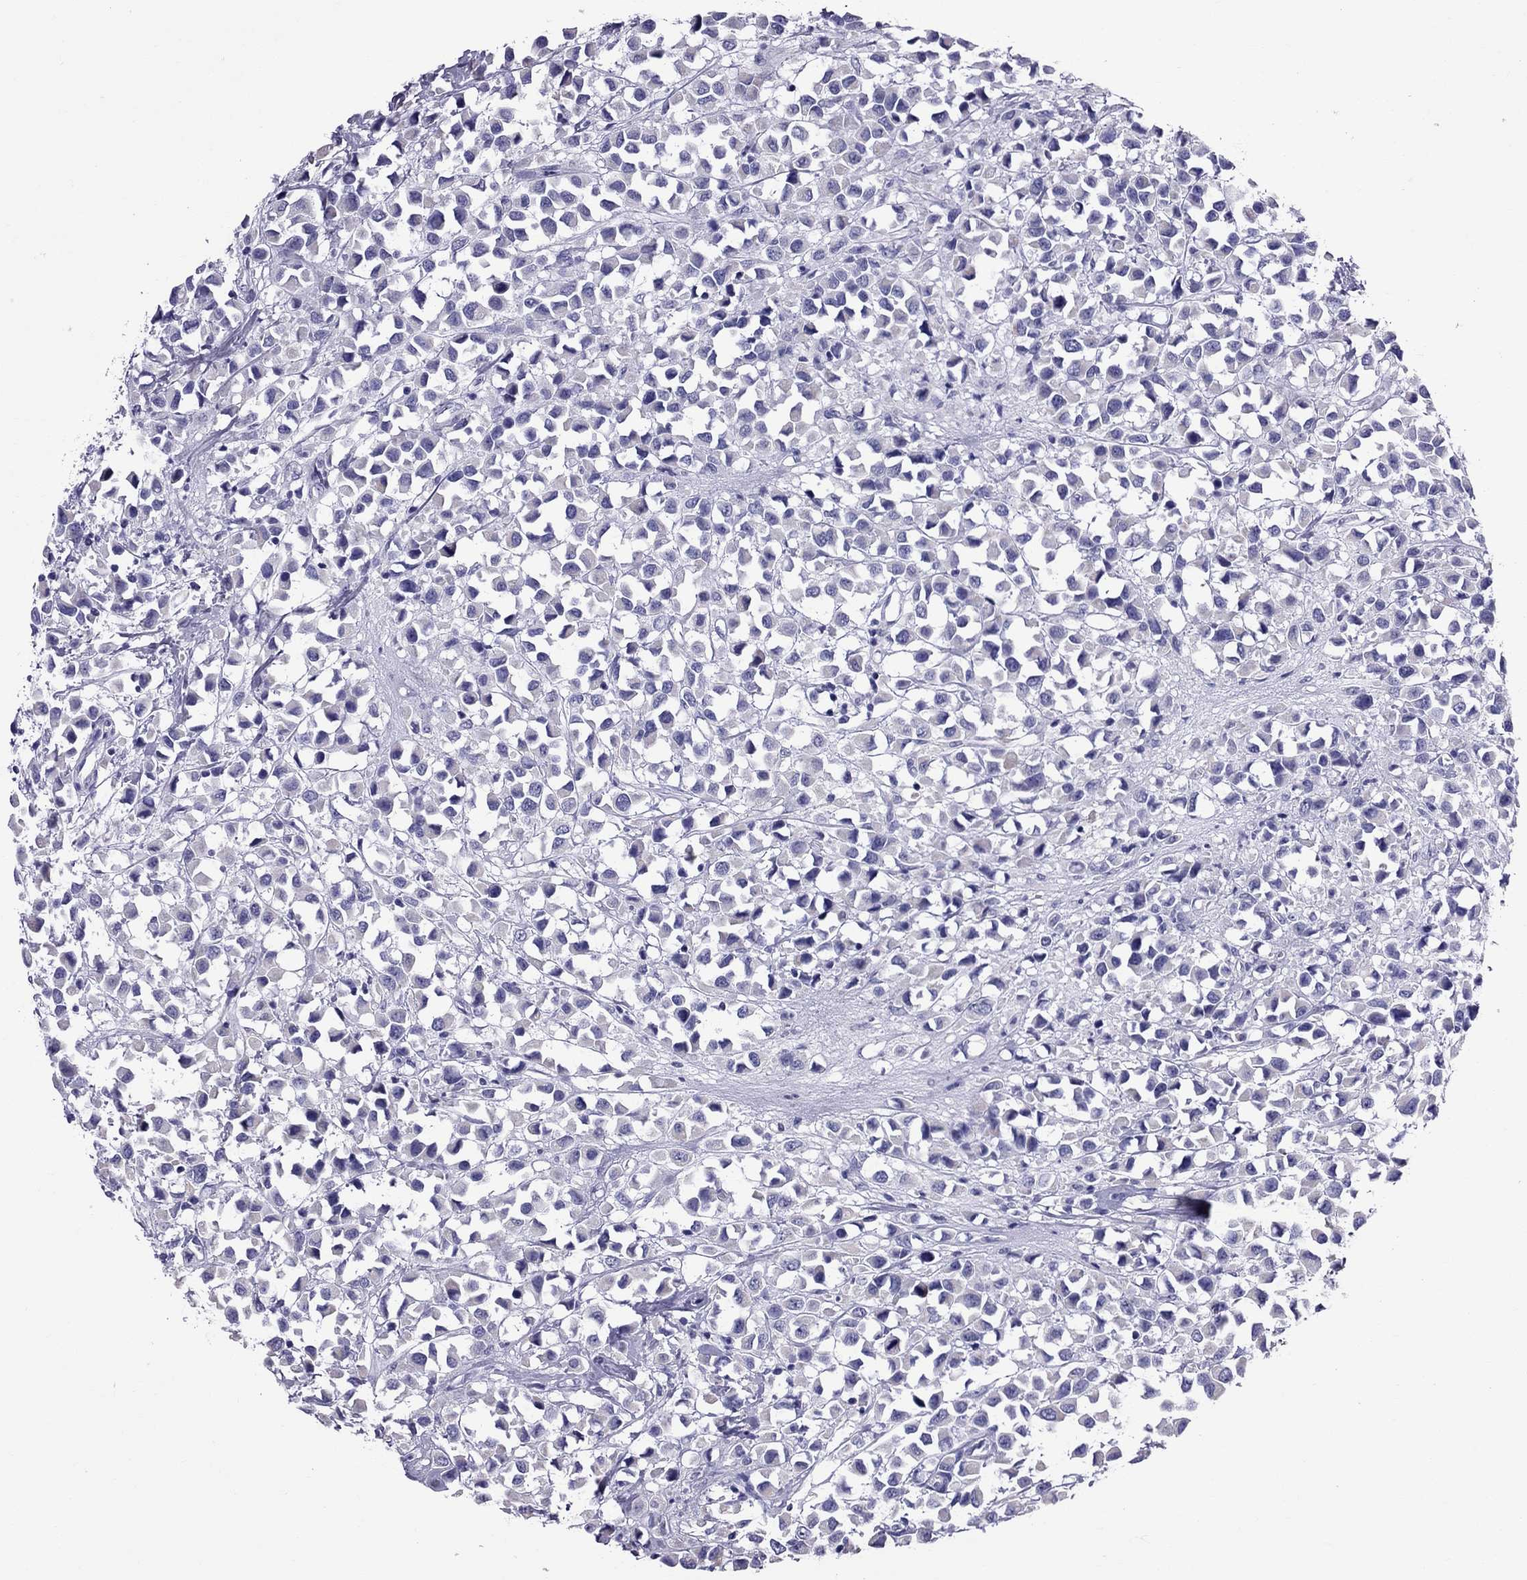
{"staining": {"intensity": "negative", "quantity": "none", "location": "none"}, "tissue": "breast cancer", "cell_type": "Tumor cells", "image_type": "cancer", "snomed": [{"axis": "morphology", "description": "Duct carcinoma"}, {"axis": "topography", "description": "Breast"}], "caption": "Immunohistochemistry of invasive ductal carcinoma (breast) exhibits no positivity in tumor cells.", "gene": "TTLL13", "patient": {"sex": "female", "age": 61}}